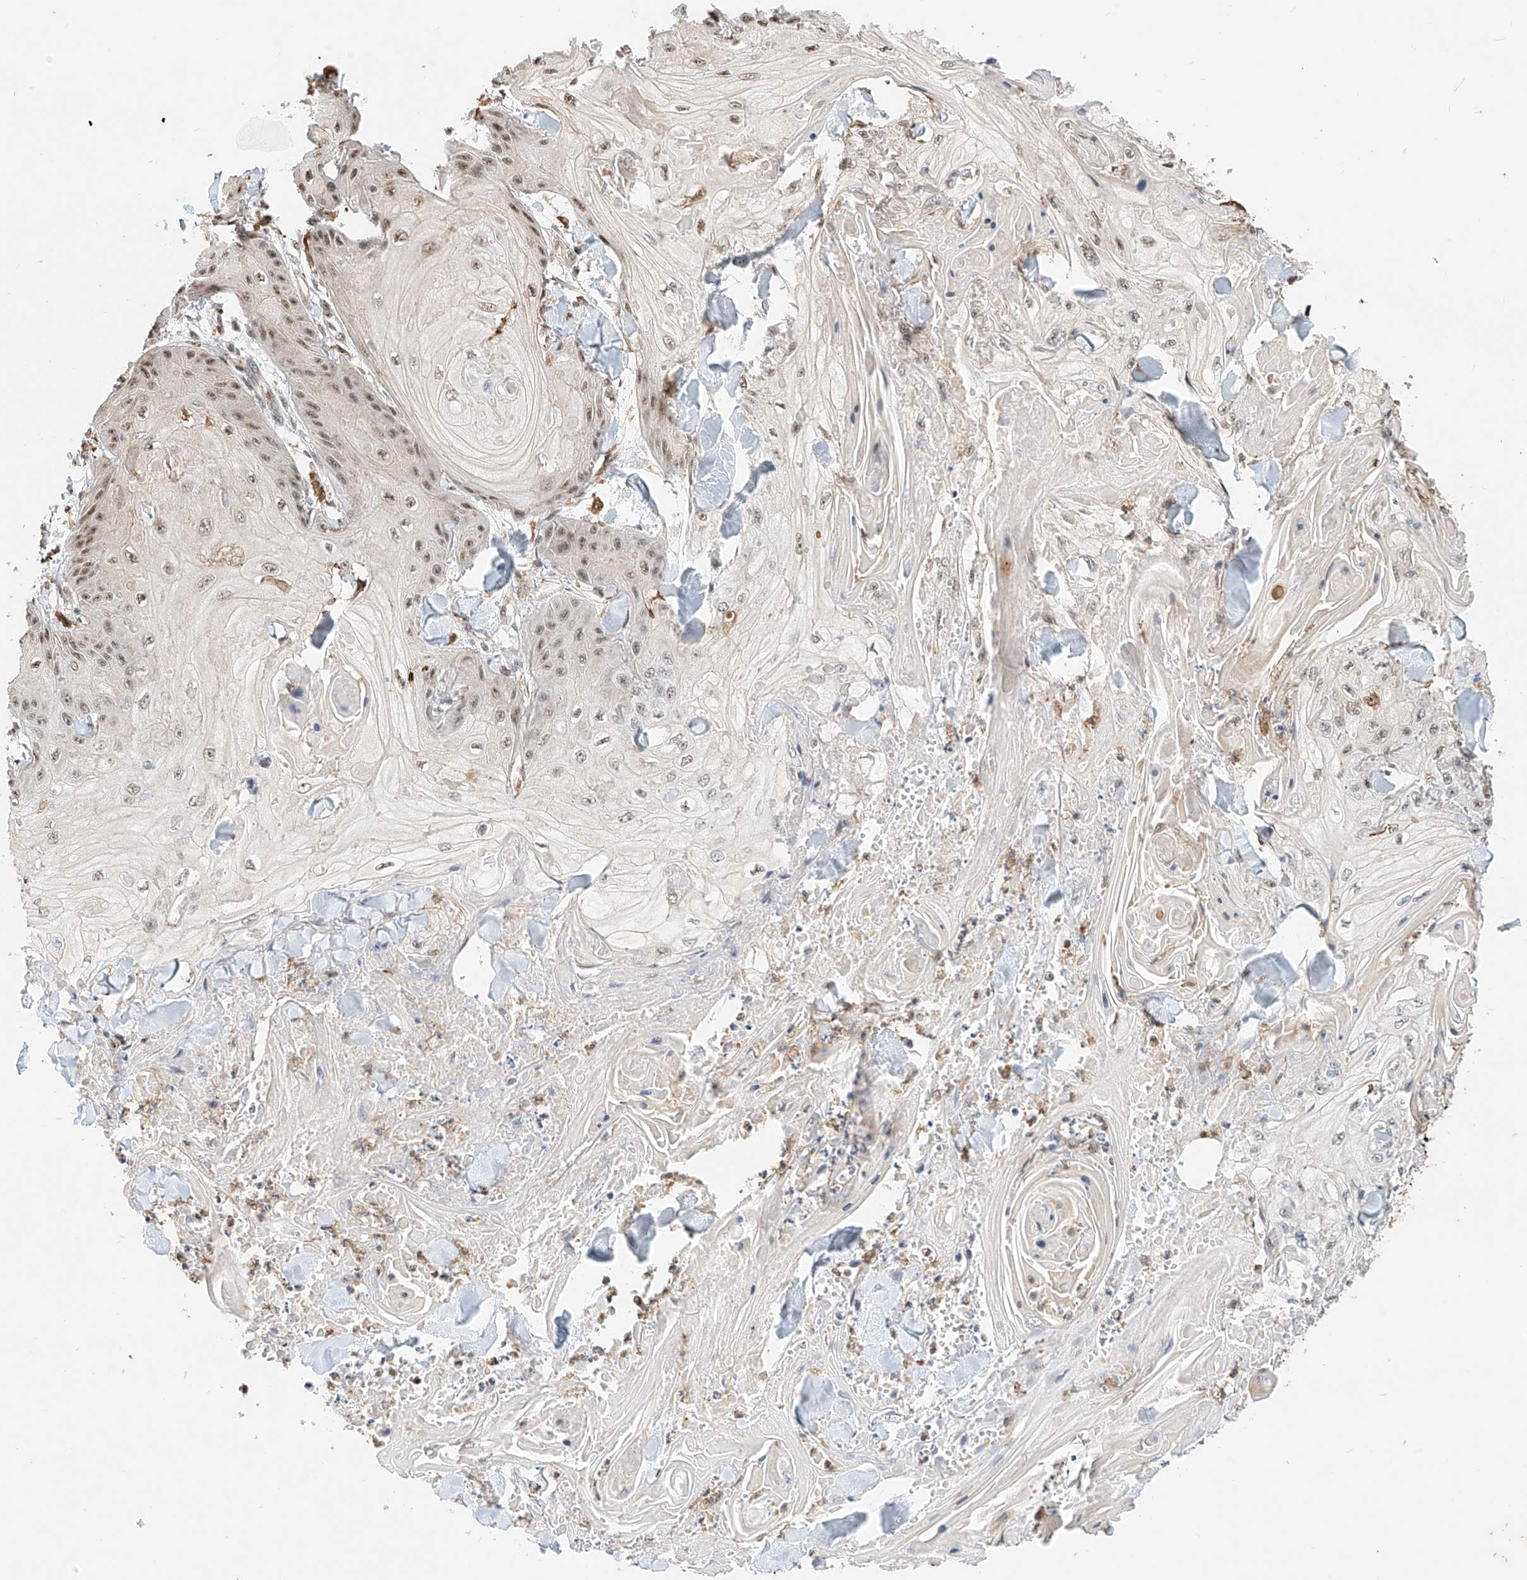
{"staining": {"intensity": "weak", "quantity": "25%-75%", "location": "nuclear"}, "tissue": "skin cancer", "cell_type": "Tumor cells", "image_type": "cancer", "snomed": [{"axis": "morphology", "description": "Squamous cell carcinoma, NOS"}, {"axis": "topography", "description": "Skin"}], "caption": "There is low levels of weak nuclear positivity in tumor cells of squamous cell carcinoma (skin), as demonstrated by immunohistochemical staining (brown color).", "gene": "MICAL1", "patient": {"sex": "male", "age": 74}}